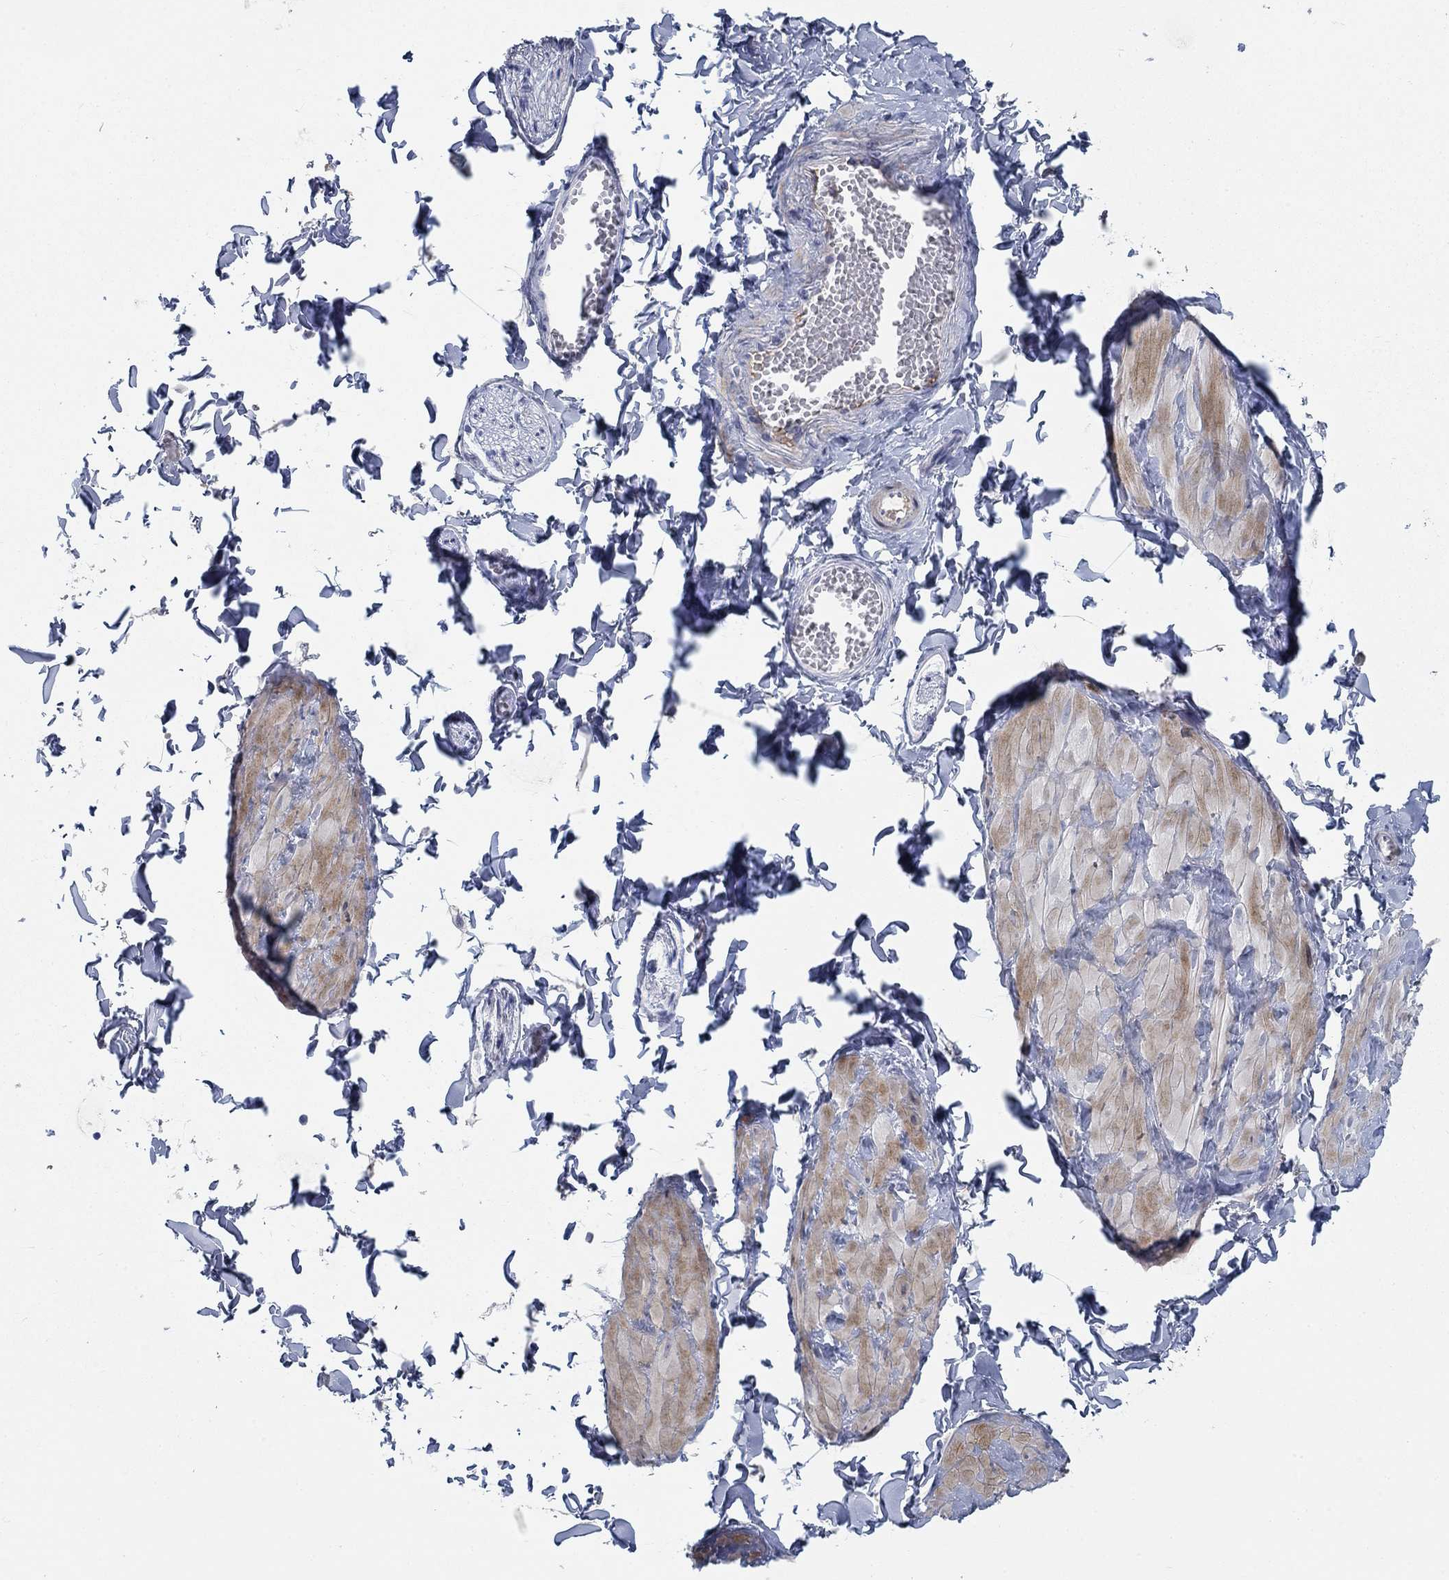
{"staining": {"intensity": "negative", "quantity": "none", "location": "none"}, "tissue": "adipose tissue", "cell_type": "Adipocytes", "image_type": "normal", "snomed": [{"axis": "morphology", "description": "Normal tissue, NOS"}, {"axis": "topography", "description": "Smooth muscle"}, {"axis": "topography", "description": "Peripheral nerve tissue"}], "caption": "This micrograph is of unremarkable adipose tissue stained with immunohistochemistry to label a protein in brown with the nuclei are counter-stained blue. There is no positivity in adipocytes.", "gene": "TMEM249", "patient": {"sex": "male", "age": 22}}